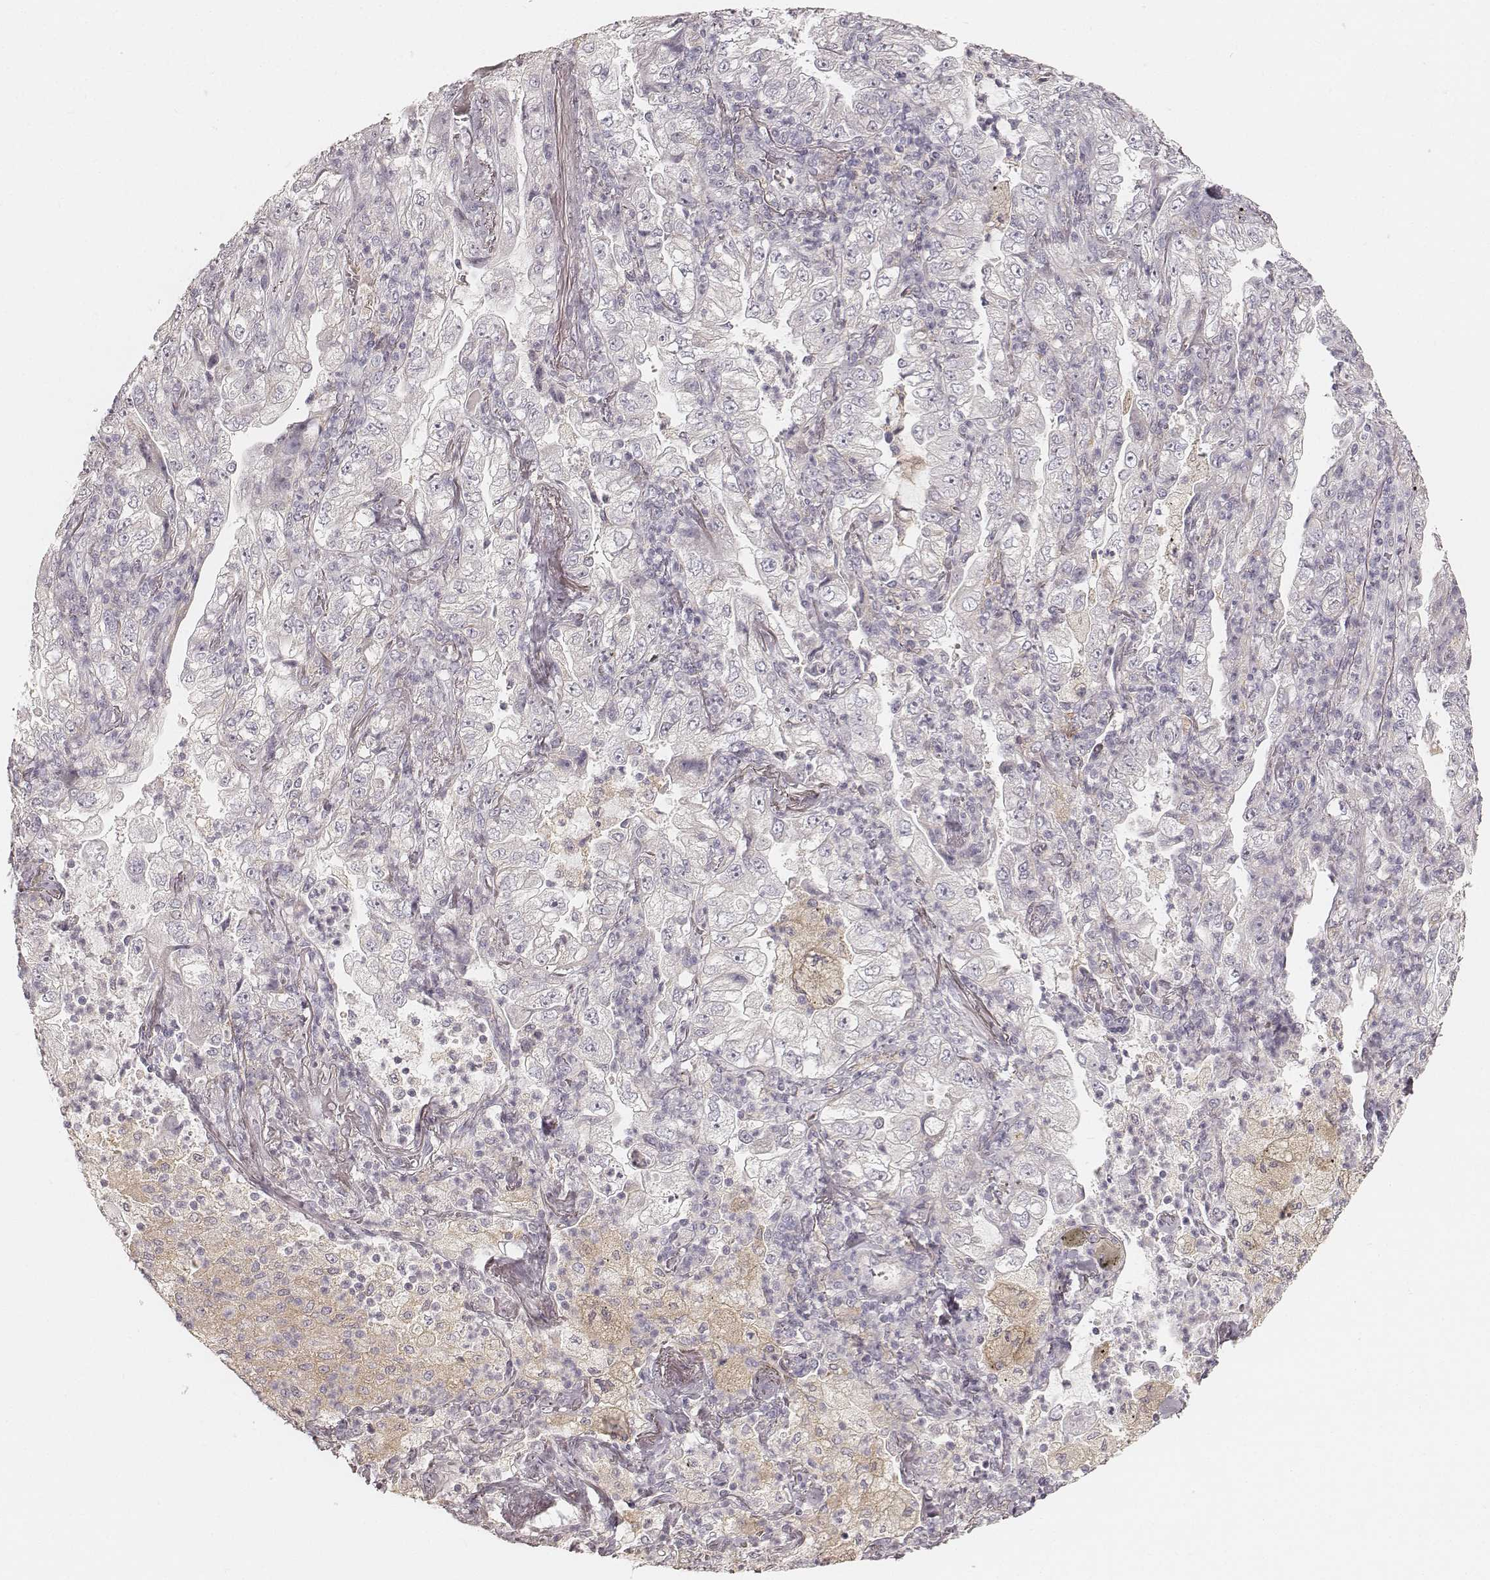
{"staining": {"intensity": "negative", "quantity": "none", "location": "none"}, "tissue": "lung cancer", "cell_type": "Tumor cells", "image_type": "cancer", "snomed": [{"axis": "morphology", "description": "Adenocarcinoma, NOS"}, {"axis": "topography", "description": "Lung"}], "caption": "Immunohistochemistry of lung cancer shows no positivity in tumor cells.", "gene": "FMNL2", "patient": {"sex": "female", "age": 73}}